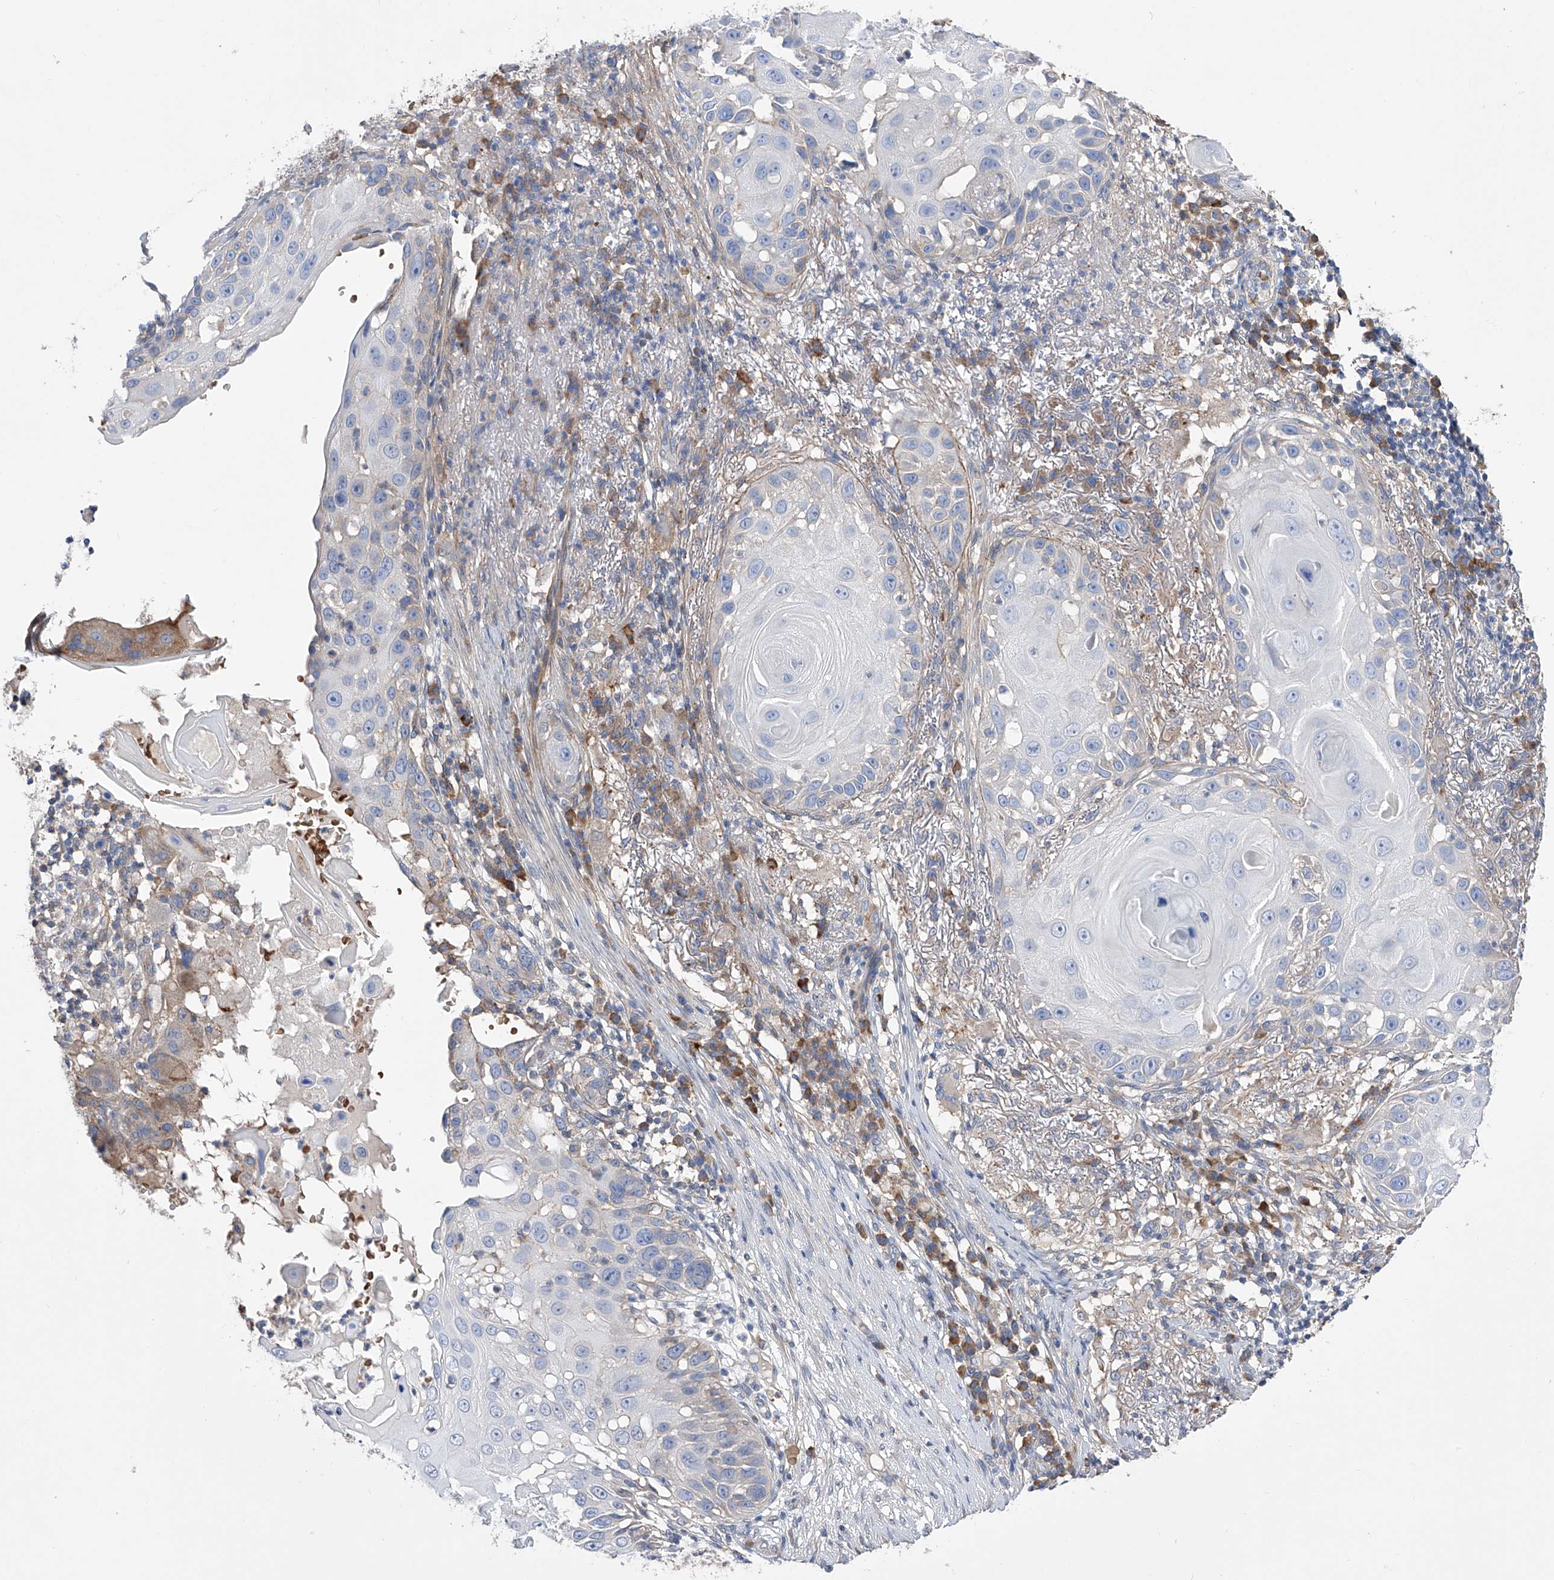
{"staining": {"intensity": "negative", "quantity": "none", "location": "none"}, "tissue": "skin cancer", "cell_type": "Tumor cells", "image_type": "cancer", "snomed": [{"axis": "morphology", "description": "Squamous cell carcinoma, NOS"}, {"axis": "topography", "description": "Skin"}], "caption": "Immunohistochemistry (IHC) photomicrograph of squamous cell carcinoma (skin) stained for a protein (brown), which reveals no positivity in tumor cells. (Stains: DAB immunohistochemistry with hematoxylin counter stain, Microscopy: brightfield microscopy at high magnification).", "gene": "NFATC4", "patient": {"sex": "female", "age": 44}}